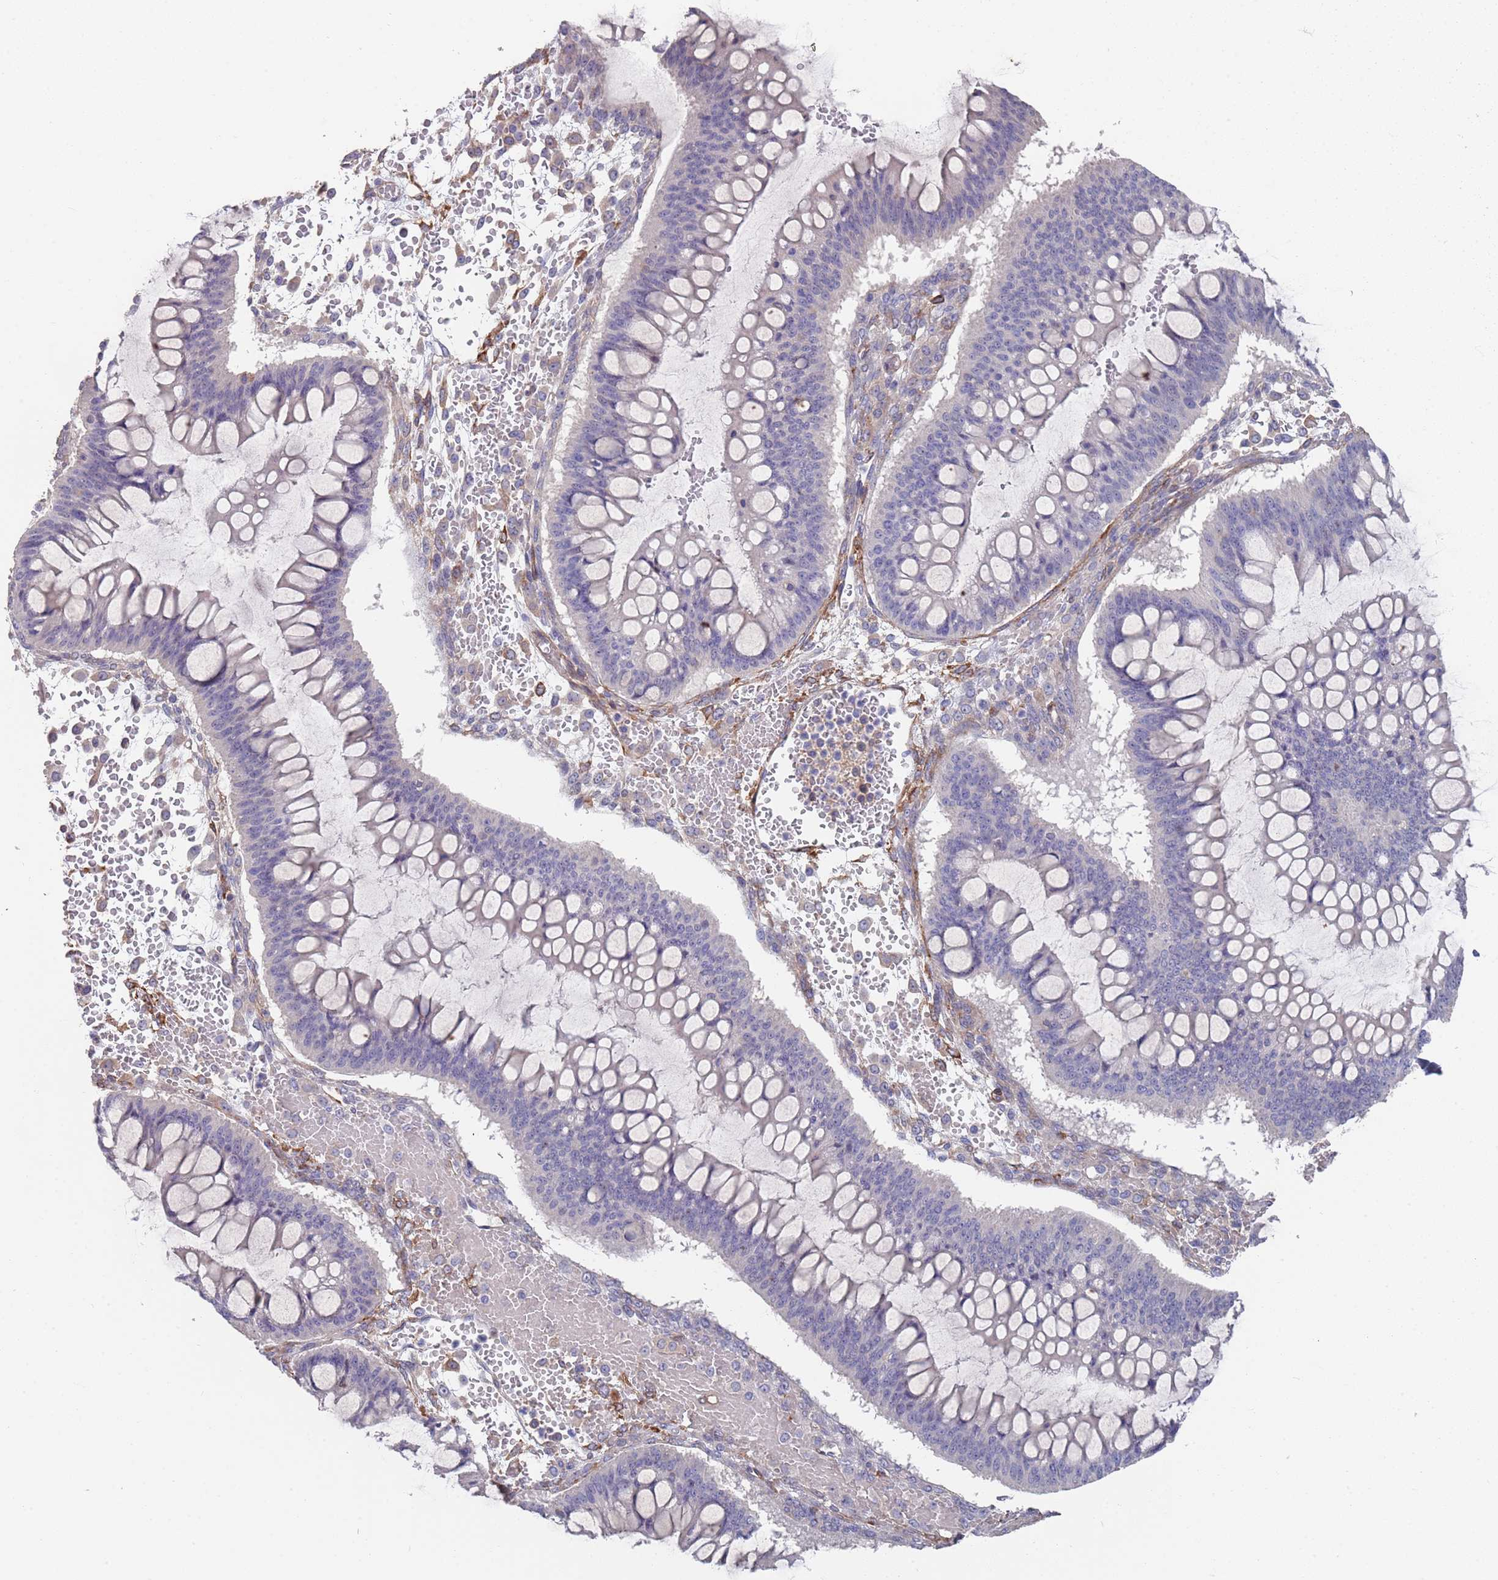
{"staining": {"intensity": "negative", "quantity": "none", "location": "none"}, "tissue": "ovarian cancer", "cell_type": "Tumor cells", "image_type": "cancer", "snomed": [{"axis": "morphology", "description": "Cystadenocarcinoma, mucinous, NOS"}, {"axis": "topography", "description": "Ovary"}], "caption": "Tumor cells are negative for brown protein staining in mucinous cystadenocarcinoma (ovarian). (DAB IHC, high magnification).", "gene": "ANK2", "patient": {"sex": "female", "age": 73}}